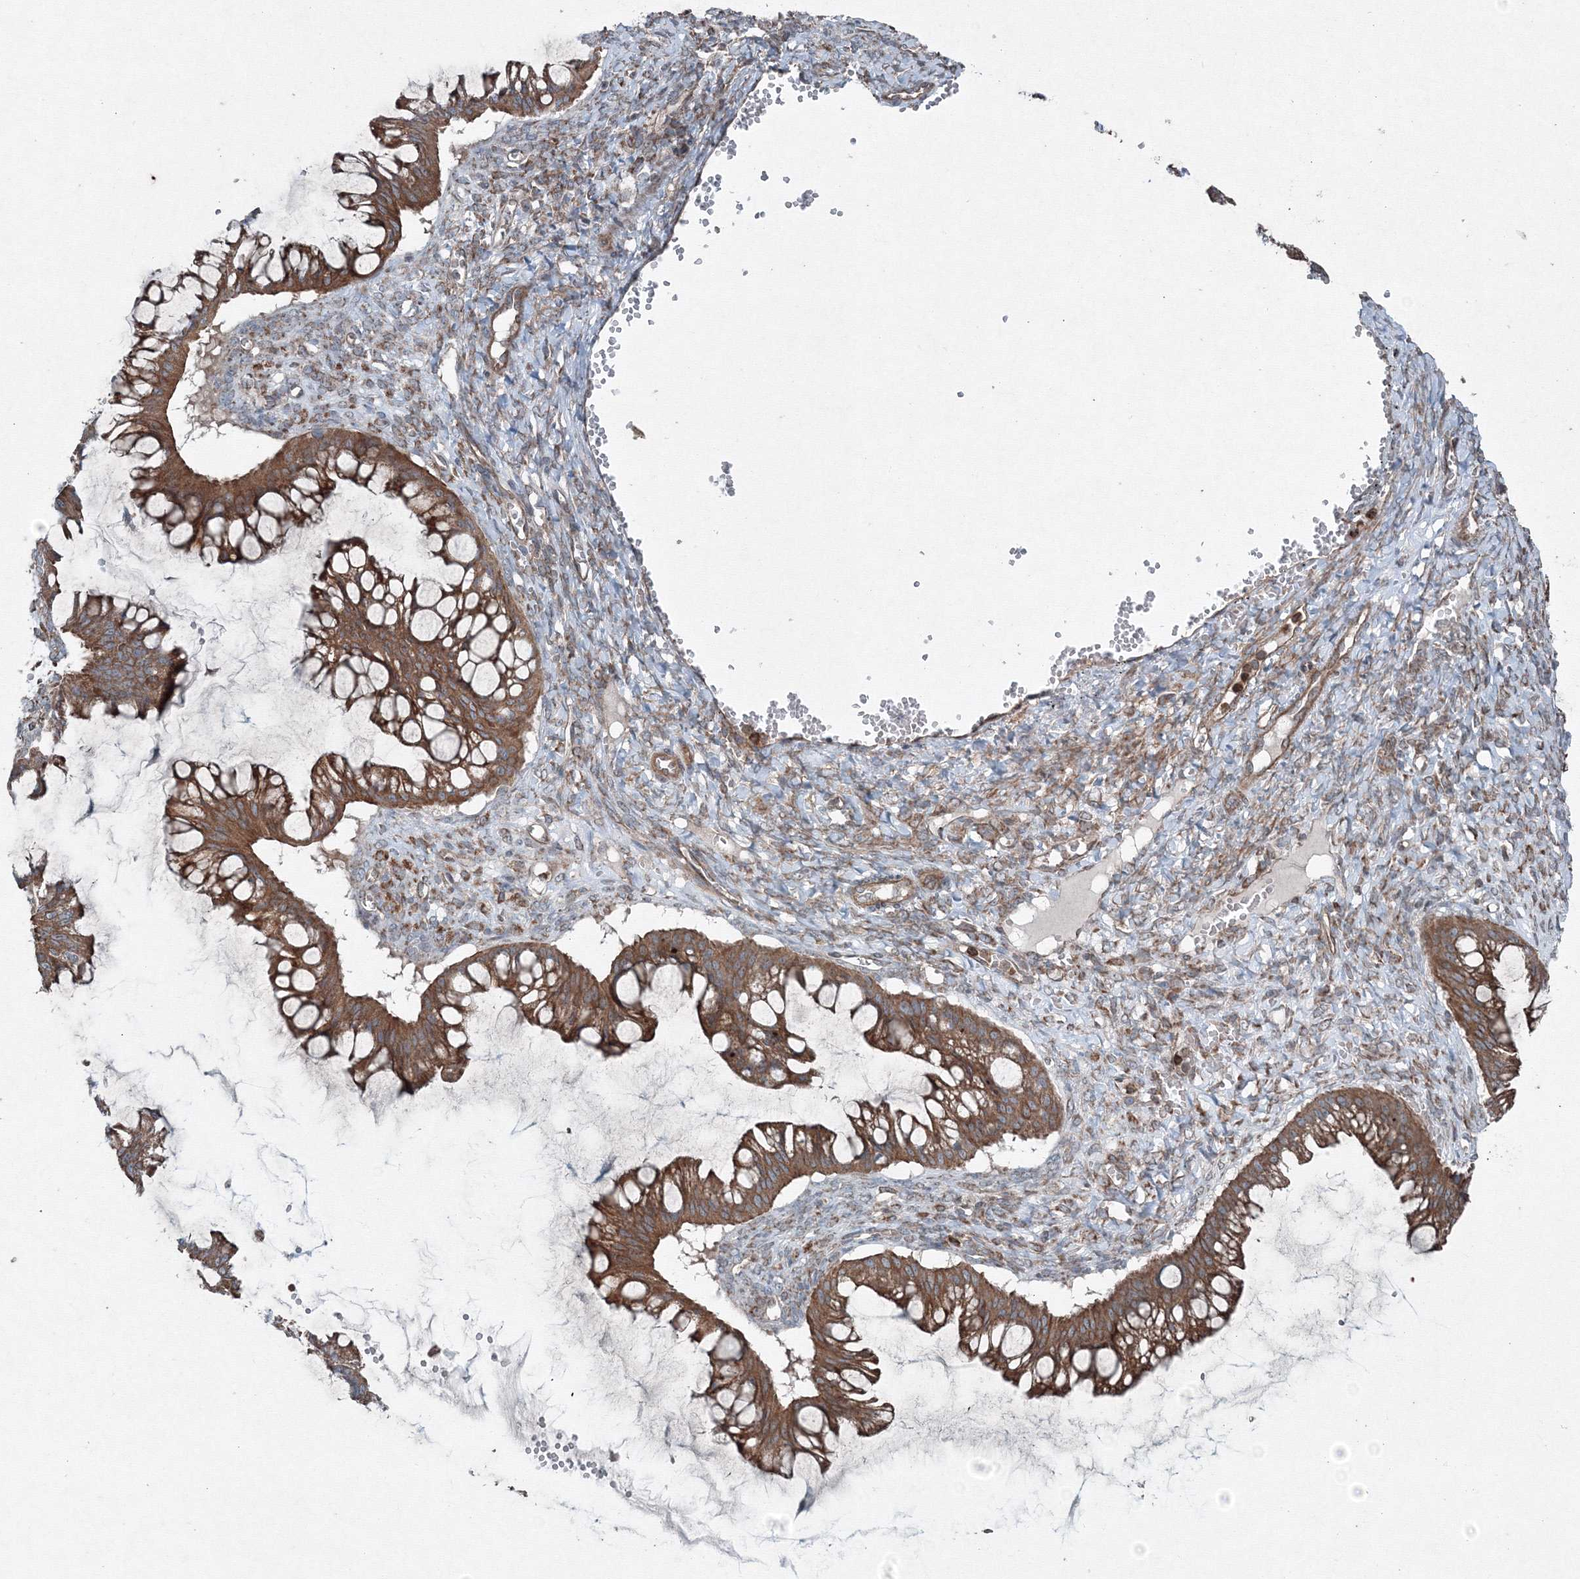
{"staining": {"intensity": "moderate", "quantity": ">75%", "location": "cytoplasmic/membranous"}, "tissue": "ovarian cancer", "cell_type": "Tumor cells", "image_type": "cancer", "snomed": [{"axis": "morphology", "description": "Cystadenocarcinoma, mucinous, NOS"}, {"axis": "topography", "description": "Ovary"}], "caption": "Immunohistochemistry photomicrograph of neoplastic tissue: human mucinous cystadenocarcinoma (ovarian) stained using IHC exhibits medium levels of moderate protein expression localized specifically in the cytoplasmic/membranous of tumor cells, appearing as a cytoplasmic/membranous brown color.", "gene": "COPS7B", "patient": {"sex": "female", "age": 73}}